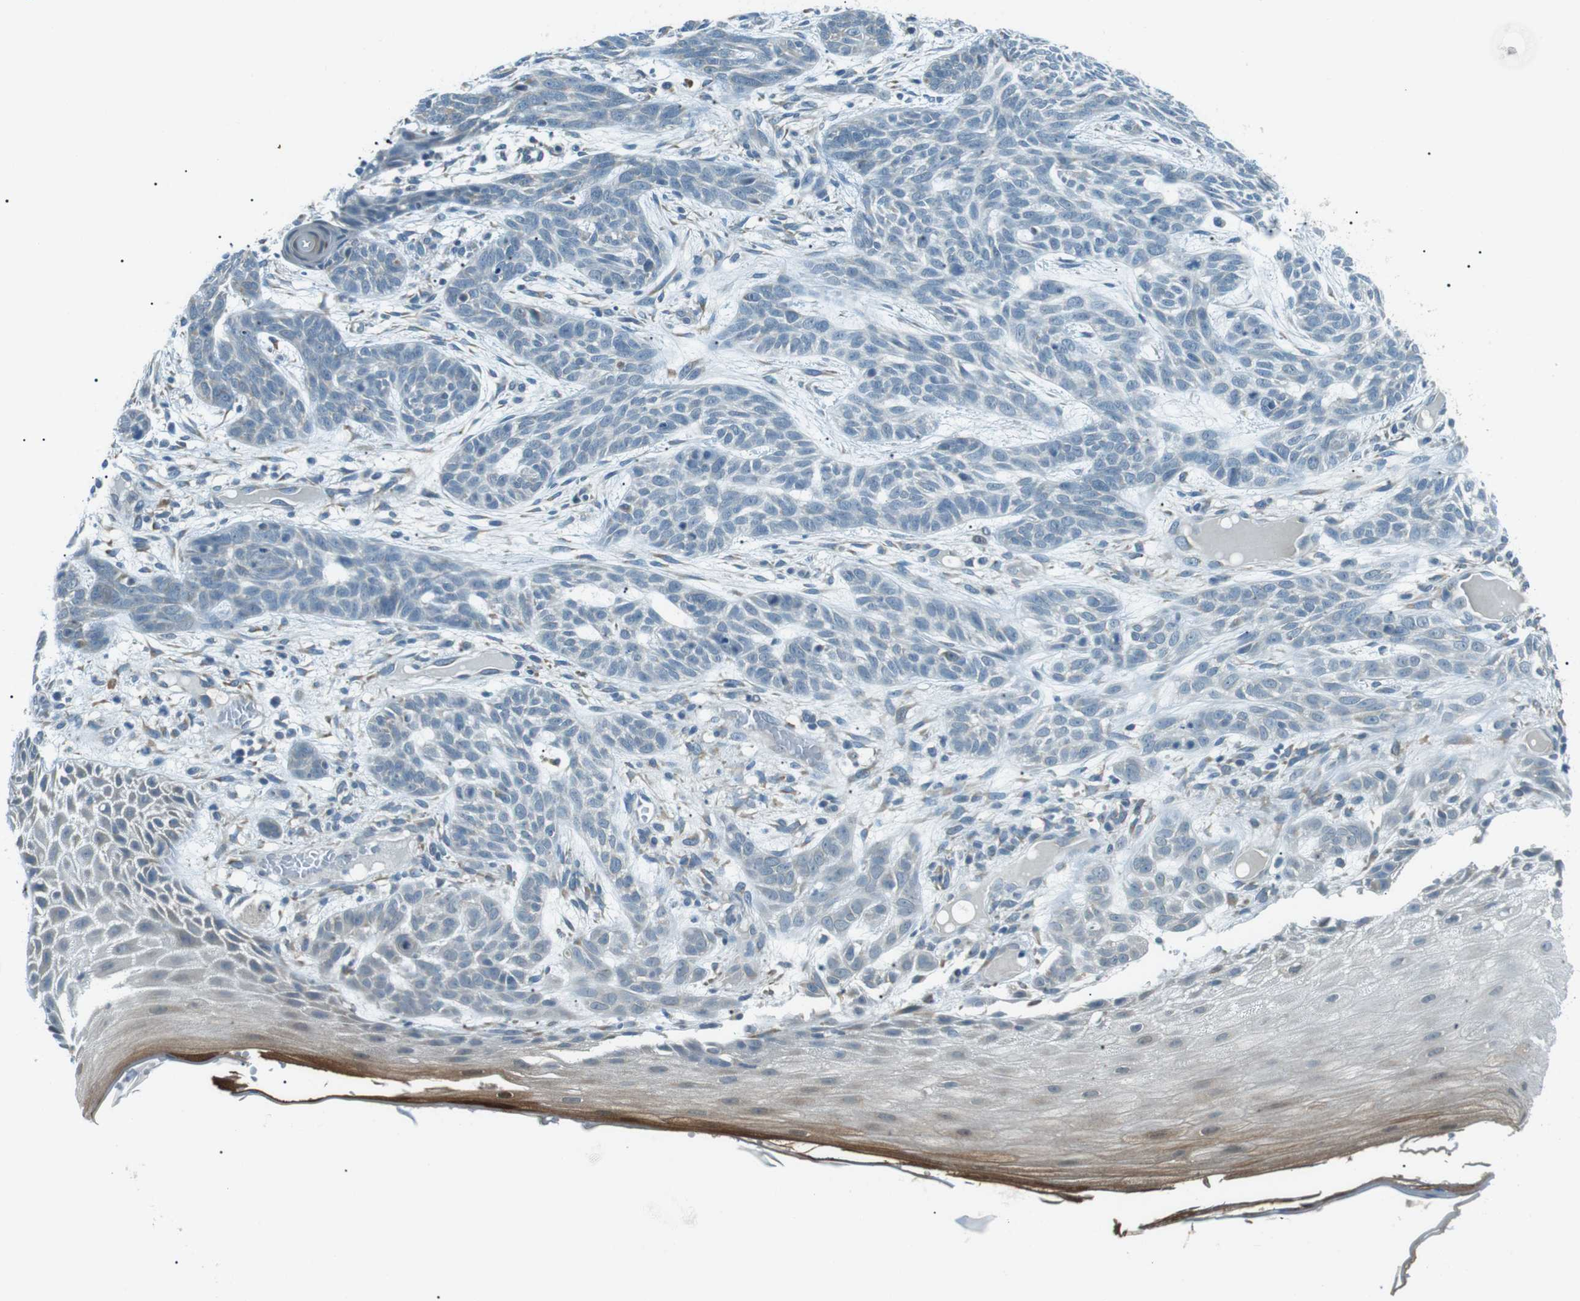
{"staining": {"intensity": "negative", "quantity": "none", "location": "none"}, "tissue": "skin cancer", "cell_type": "Tumor cells", "image_type": "cancer", "snomed": [{"axis": "morphology", "description": "Basal cell carcinoma"}, {"axis": "topography", "description": "Skin"}], "caption": "DAB (3,3'-diaminobenzidine) immunohistochemical staining of skin cancer (basal cell carcinoma) shows no significant positivity in tumor cells. (Immunohistochemistry, brightfield microscopy, high magnification).", "gene": "SERPINB2", "patient": {"sex": "female", "age": 59}}